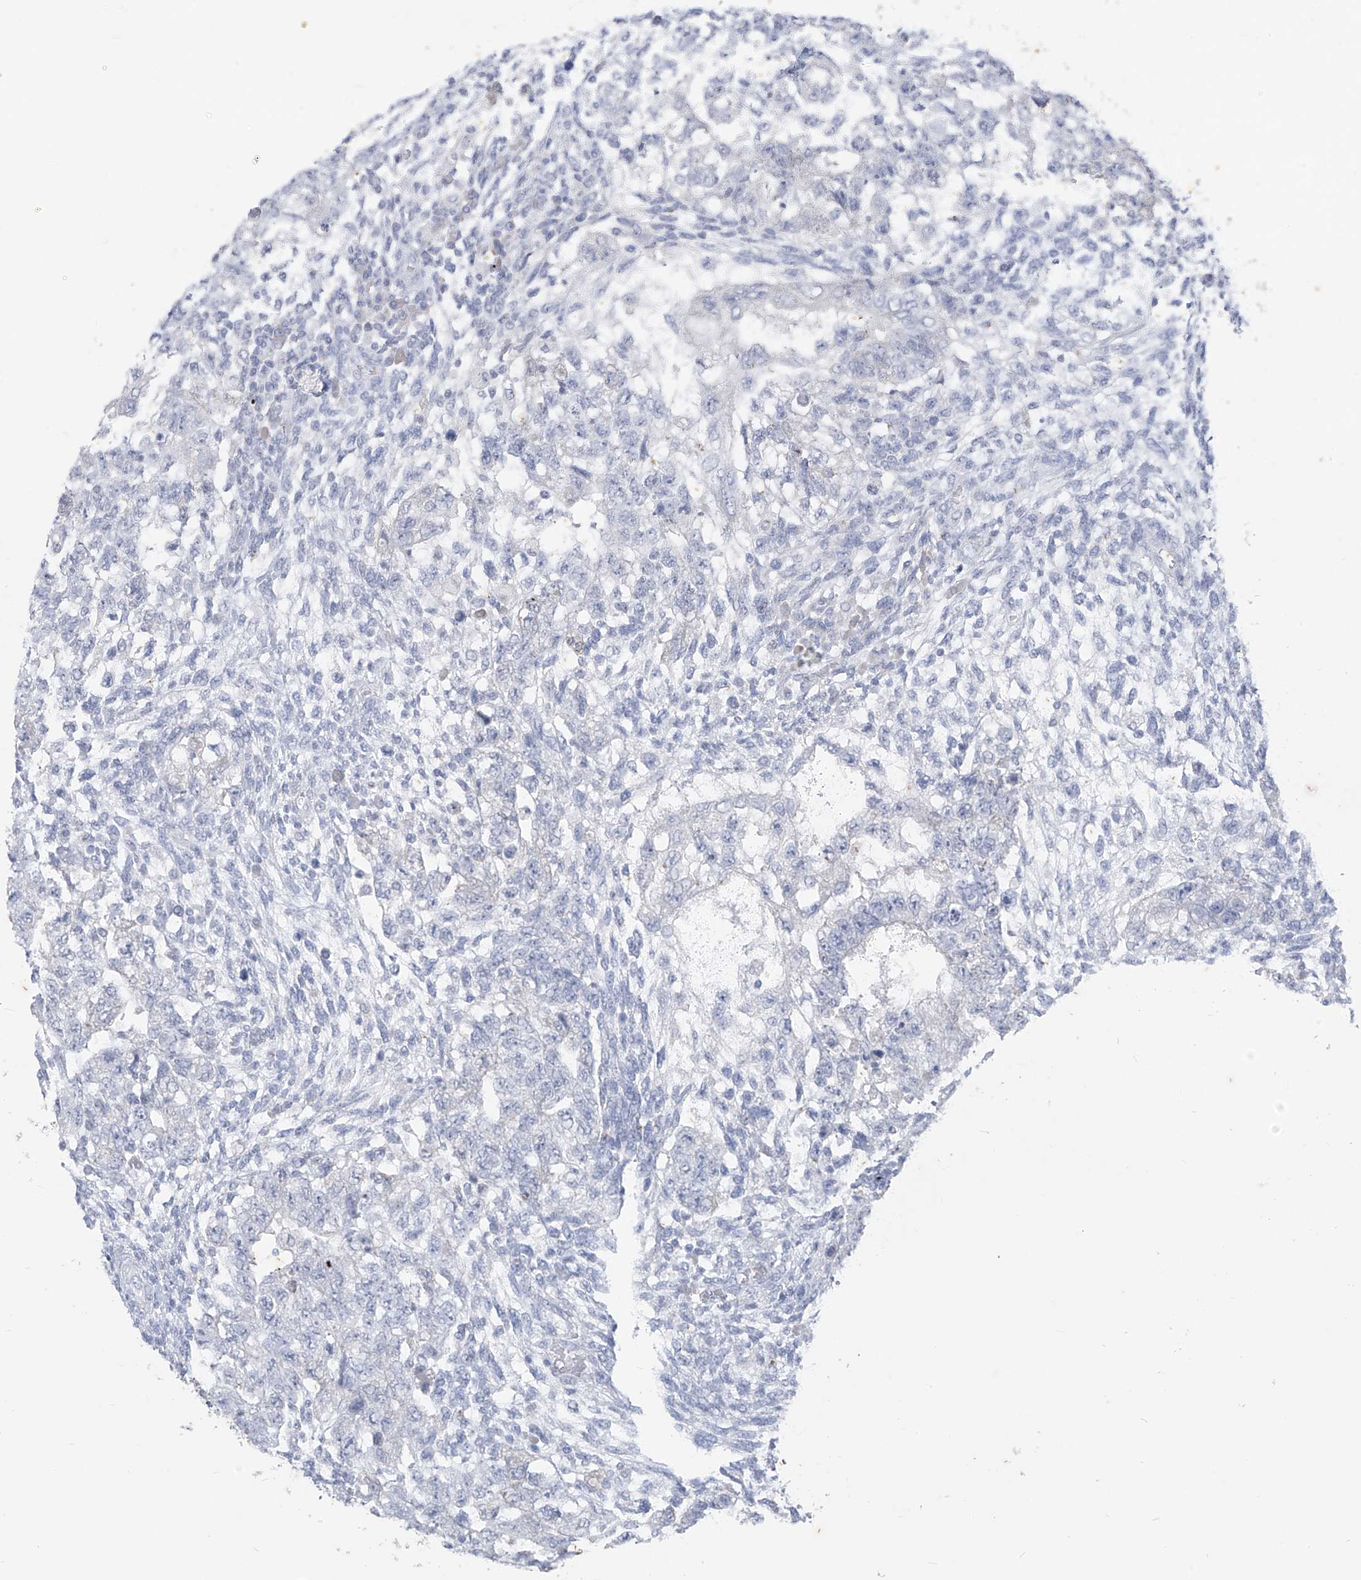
{"staining": {"intensity": "negative", "quantity": "none", "location": "none"}, "tissue": "testis cancer", "cell_type": "Tumor cells", "image_type": "cancer", "snomed": [{"axis": "morphology", "description": "Normal tissue, NOS"}, {"axis": "morphology", "description": "Carcinoma, Embryonal, NOS"}, {"axis": "topography", "description": "Testis"}], "caption": "IHC histopathology image of human testis cancer (embryonal carcinoma) stained for a protein (brown), which demonstrates no expression in tumor cells.", "gene": "CX3CR1", "patient": {"sex": "male", "age": 36}}